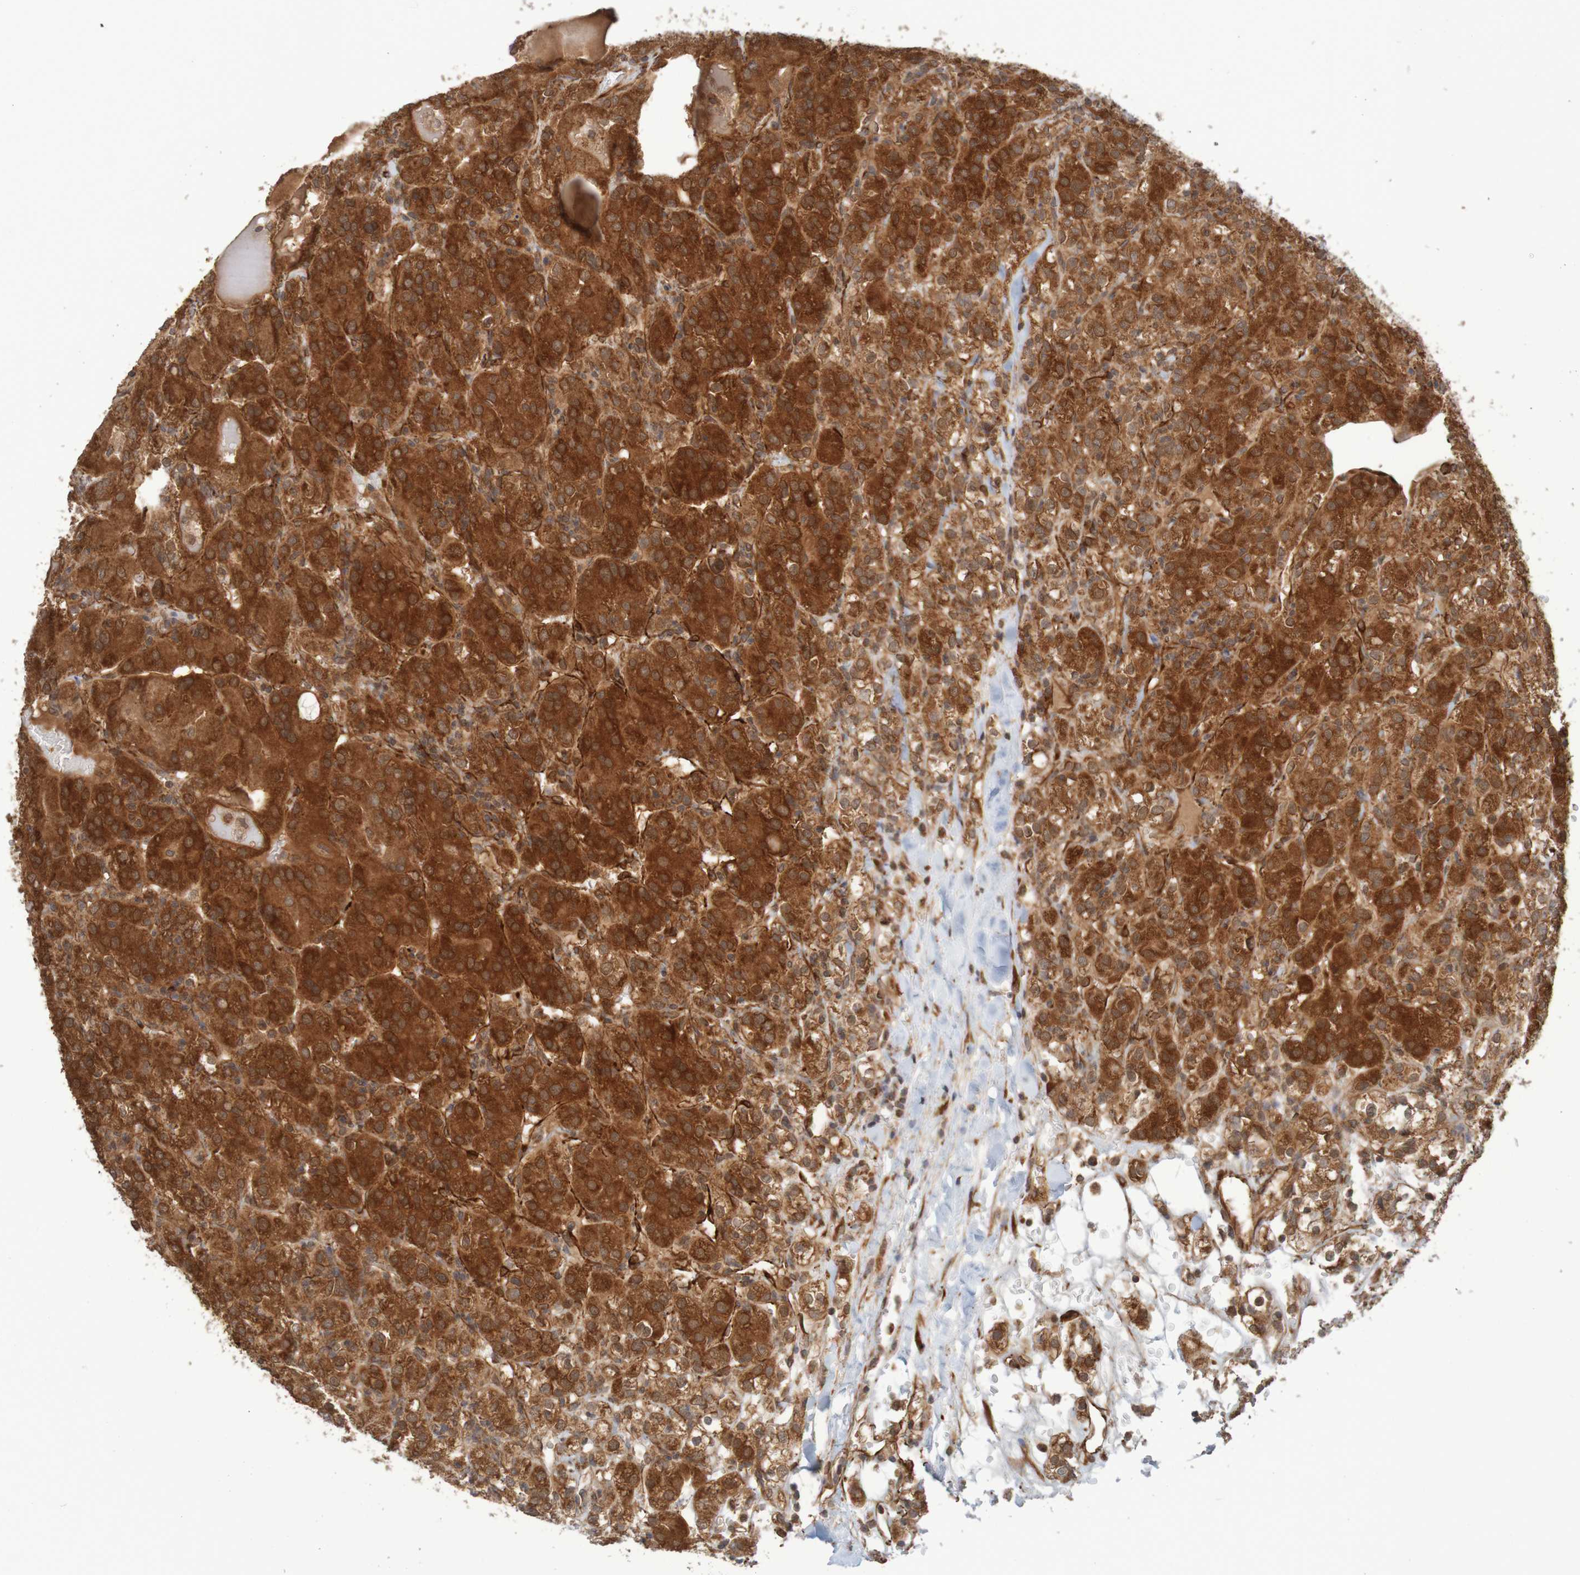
{"staining": {"intensity": "strong", "quantity": ">75%", "location": "cytoplasmic/membranous"}, "tissue": "renal cancer", "cell_type": "Tumor cells", "image_type": "cancer", "snomed": [{"axis": "morphology", "description": "Normal tissue, NOS"}, {"axis": "morphology", "description": "Adenocarcinoma, NOS"}, {"axis": "topography", "description": "Kidney"}], "caption": "A brown stain labels strong cytoplasmic/membranous staining of a protein in human renal cancer (adenocarcinoma) tumor cells.", "gene": "MRPL52", "patient": {"sex": "male", "age": 61}}